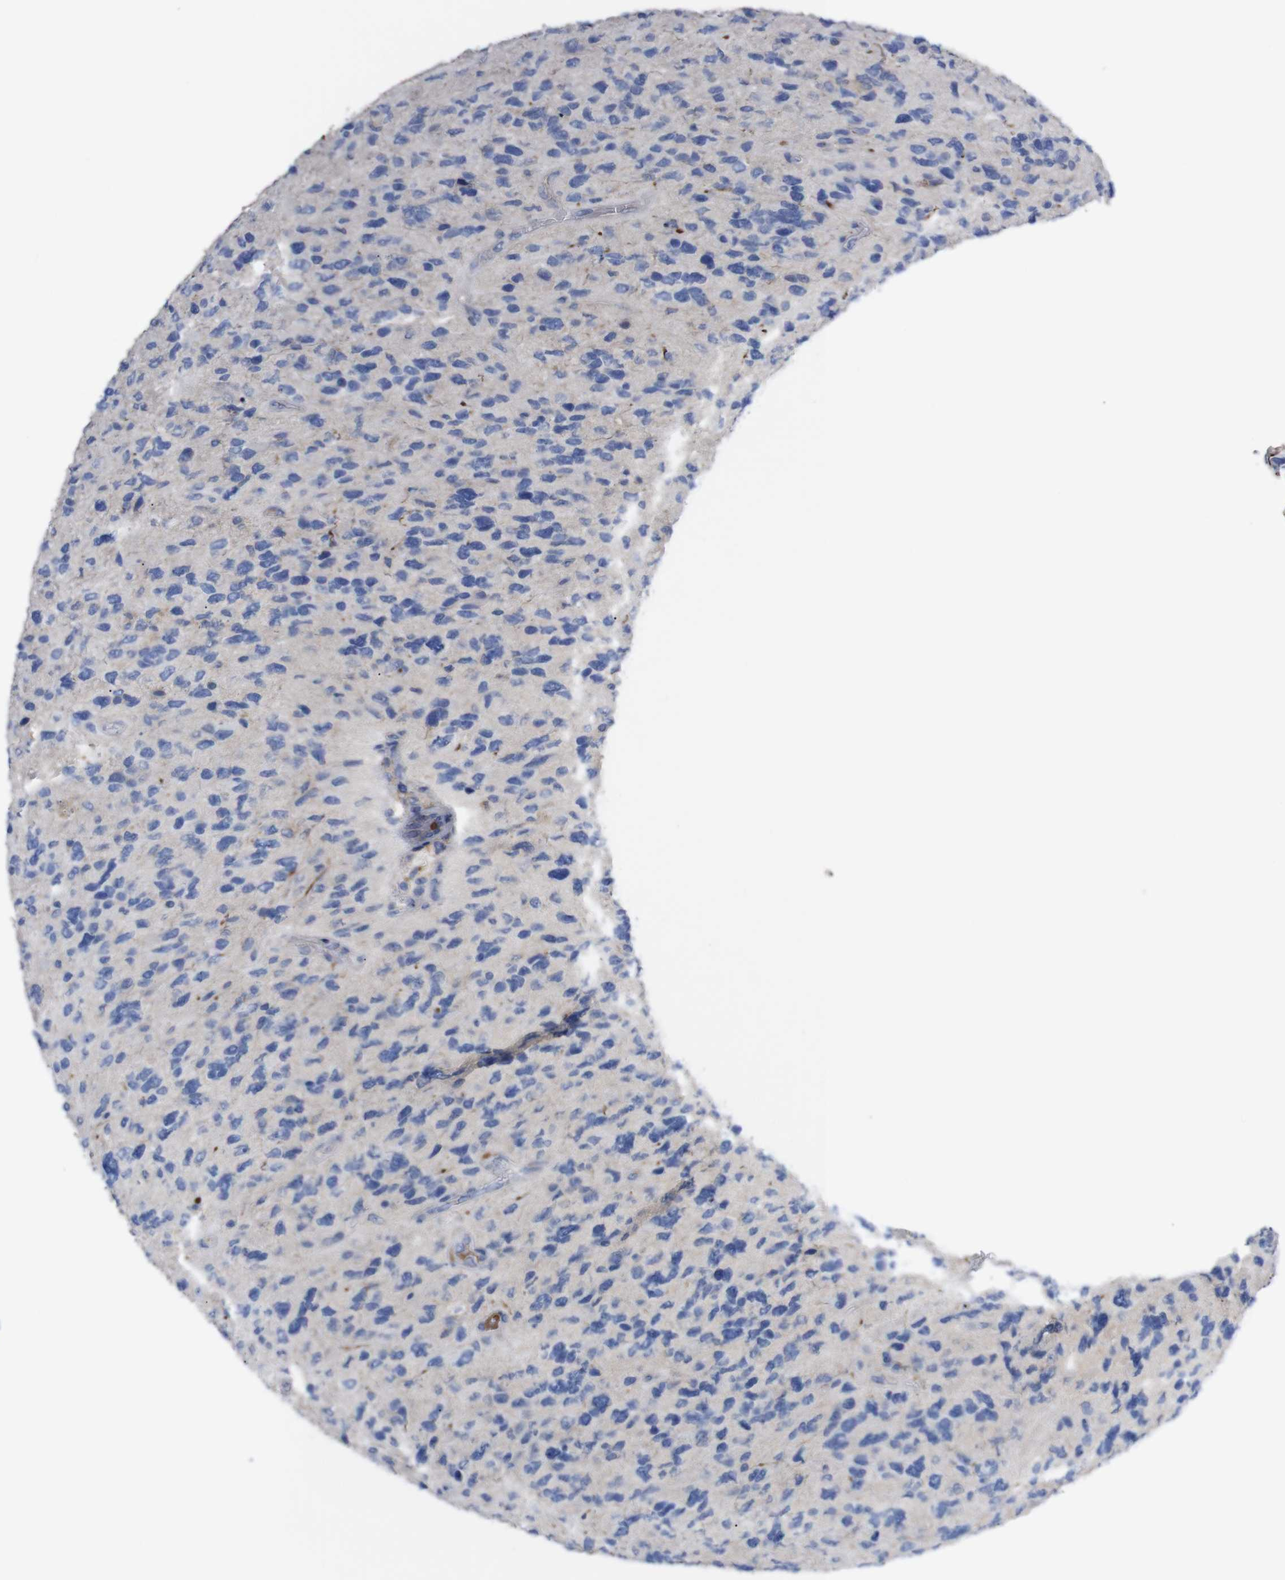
{"staining": {"intensity": "negative", "quantity": "none", "location": "none"}, "tissue": "glioma", "cell_type": "Tumor cells", "image_type": "cancer", "snomed": [{"axis": "morphology", "description": "Glioma, malignant, High grade"}, {"axis": "topography", "description": "Brain"}], "caption": "Glioma was stained to show a protein in brown. There is no significant expression in tumor cells.", "gene": "C5AR1", "patient": {"sex": "female", "age": 58}}